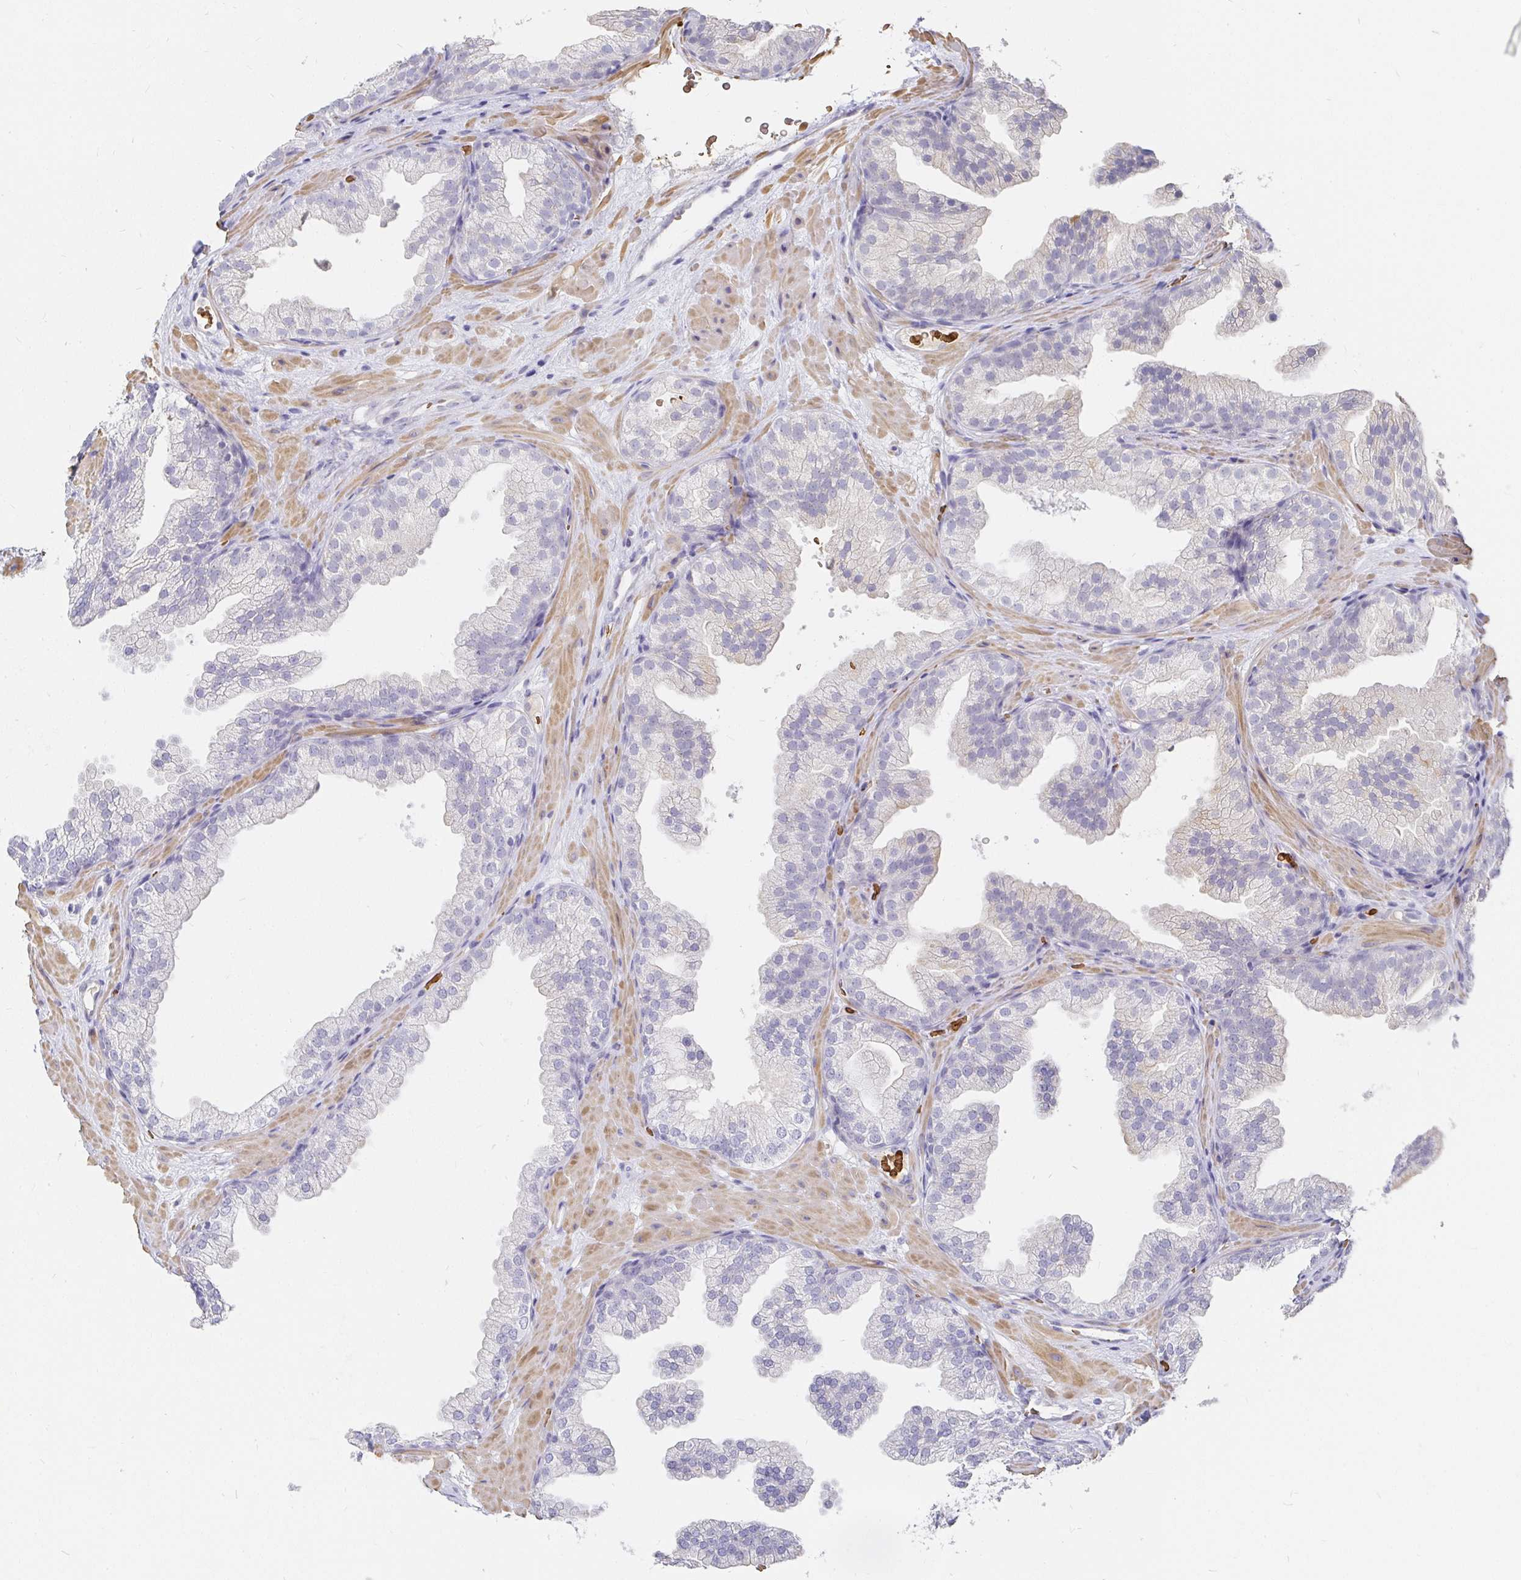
{"staining": {"intensity": "negative", "quantity": "none", "location": "none"}, "tissue": "prostate", "cell_type": "Glandular cells", "image_type": "normal", "snomed": [{"axis": "morphology", "description": "Normal tissue, NOS"}, {"axis": "topography", "description": "Prostate"}], "caption": "Immunohistochemistry image of unremarkable prostate: human prostate stained with DAB shows no significant protein expression in glandular cells.", "gene": "FGF21", "patient": {"sex": "male", "age": 37}}